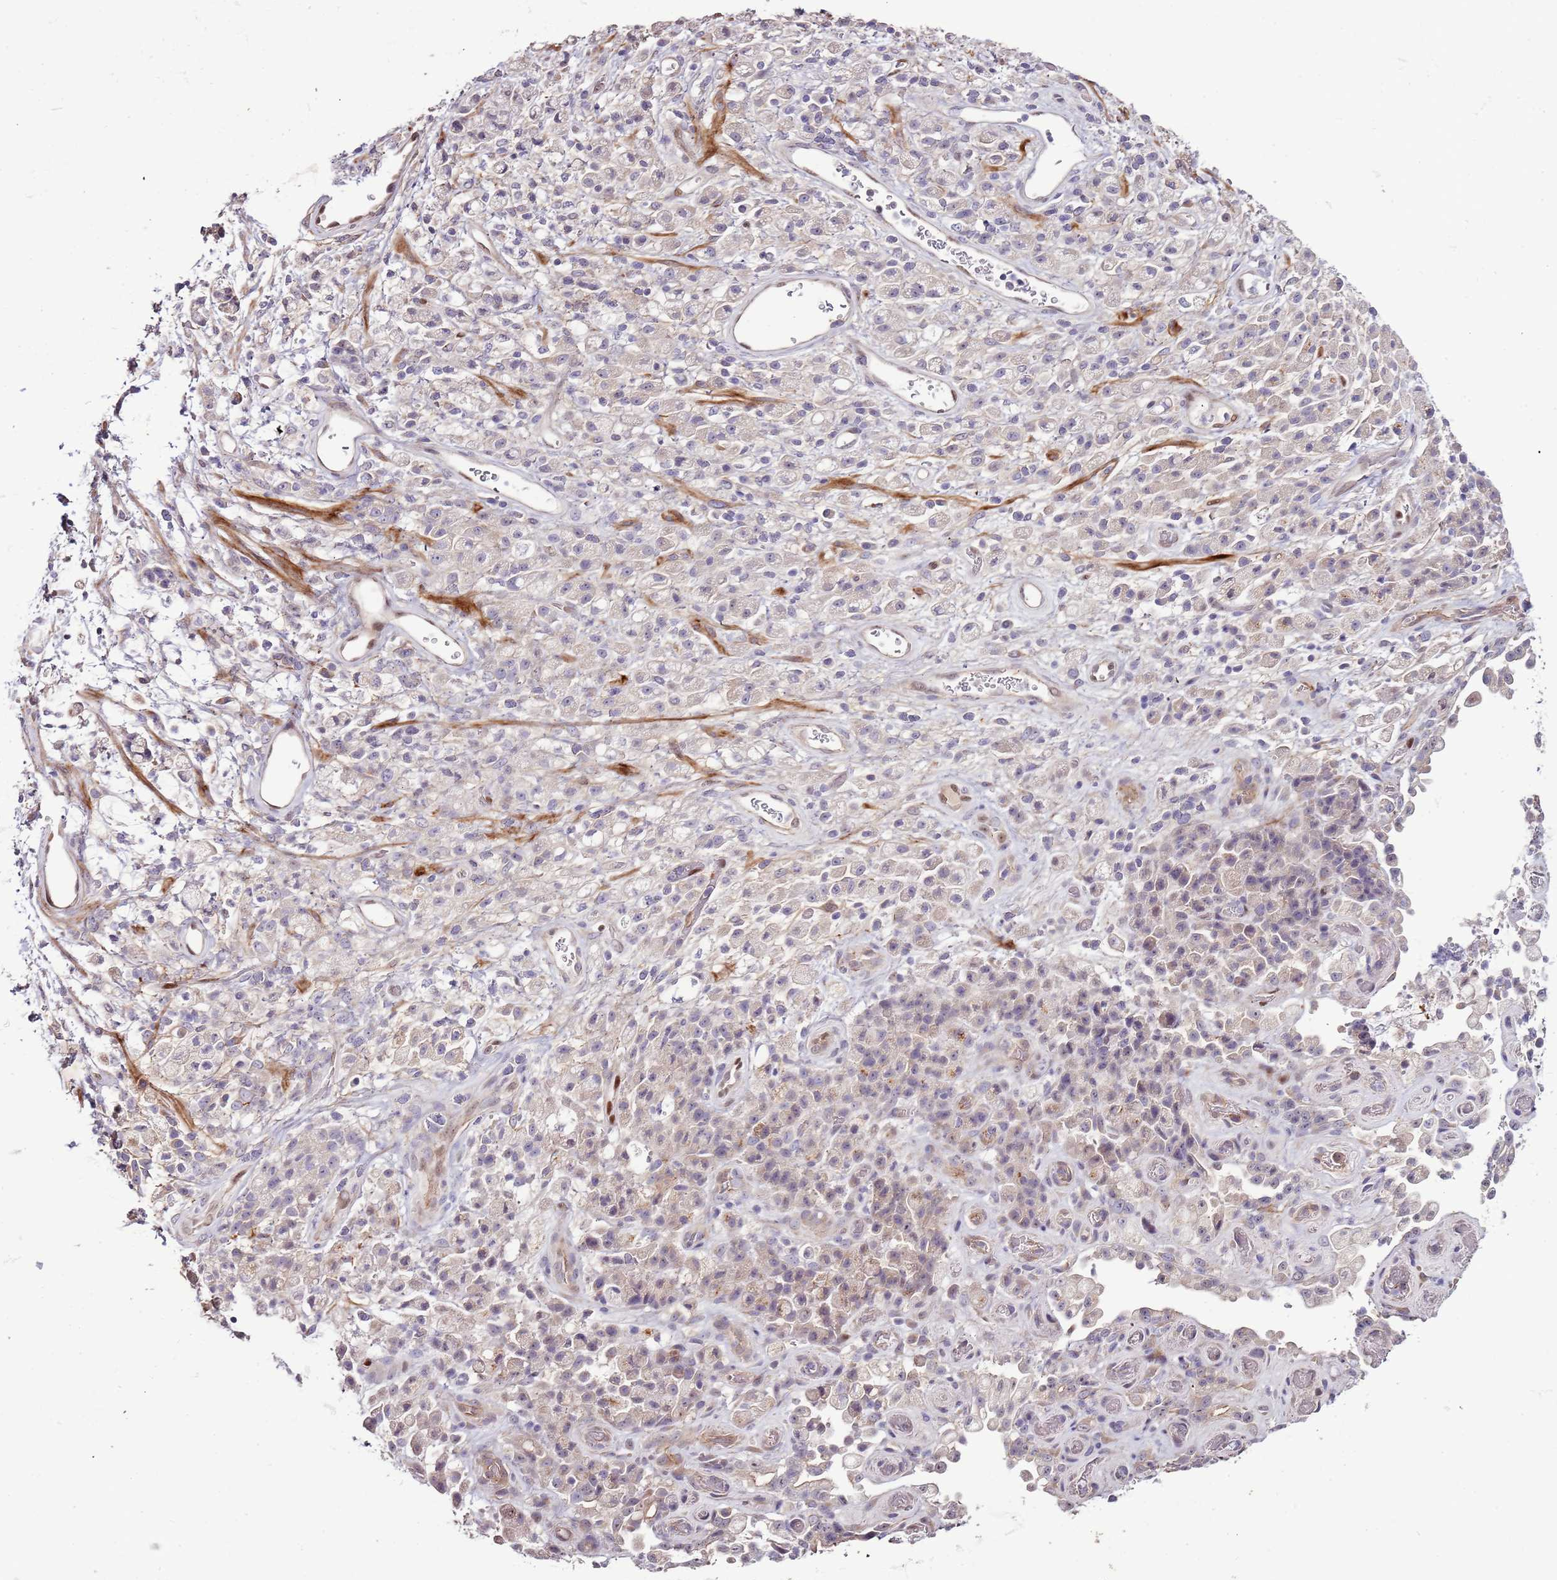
{"staining": {"intensity": "negative", "quantity": "none", "location": "none"}, "tissue": "stomach cancer", "cell_type": "Tumor cells", "image_type": "cancer", "snomed": [{"axis": "morphology", "description": "Adenocarcinoma, NOS"}, {"axis": "topography", "description": "Stomach"}], "caption": "High magnification brightfield microscopy of stomach adenocarcinoma stained with DAB (brown) and counterstained with hematoxylin (blue): tumor cells show no significant expression. (DAB (3,3'-diaminobenzidine) immunohistochemistry (IHC) visualized using brightfield microscopy, high magnification).", "gene": "NKX2-3", "patient": {"sex": "female", "age": 60}}